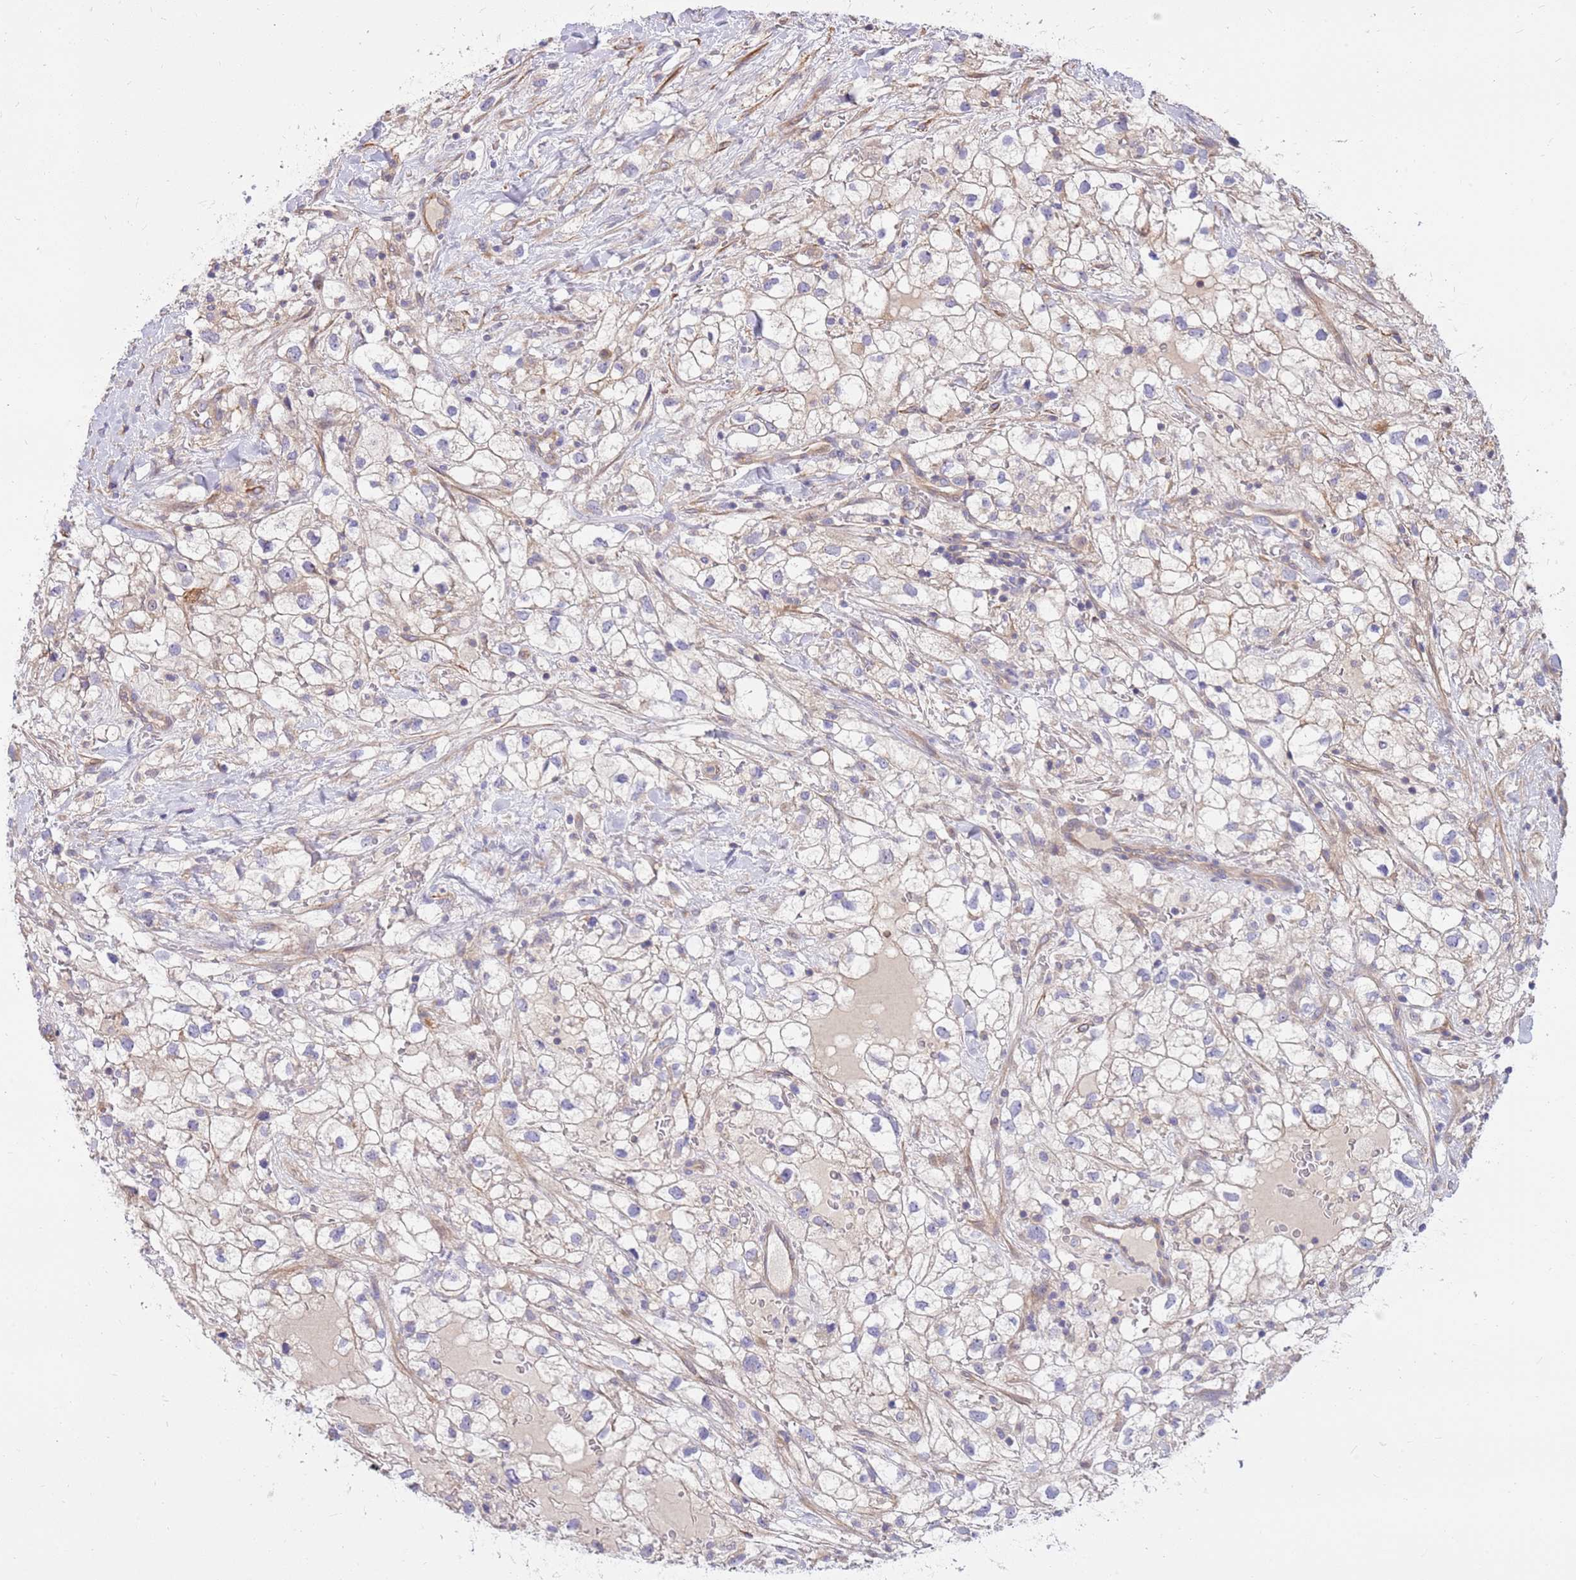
{"staining": {"intensity": "negative", "quantity": "none", "location": "none"}, "tissue": "renal cancer", "cell_type": "Tumor cells", "image_type": "cancer", "snomed": [{"axis": "morphology", "description": "Adenocarcinoma, NOS"}, {"axis": "topography", "description": "Kidney"}], "caption": "DAB (3,3'-diaminobenzidine) immunohistochemical staining of adenocarcinoma (renal) reveals no significant staining in tumor cells.", "gene": "MVD", "patient": {"sex": "male", "age": 59}}